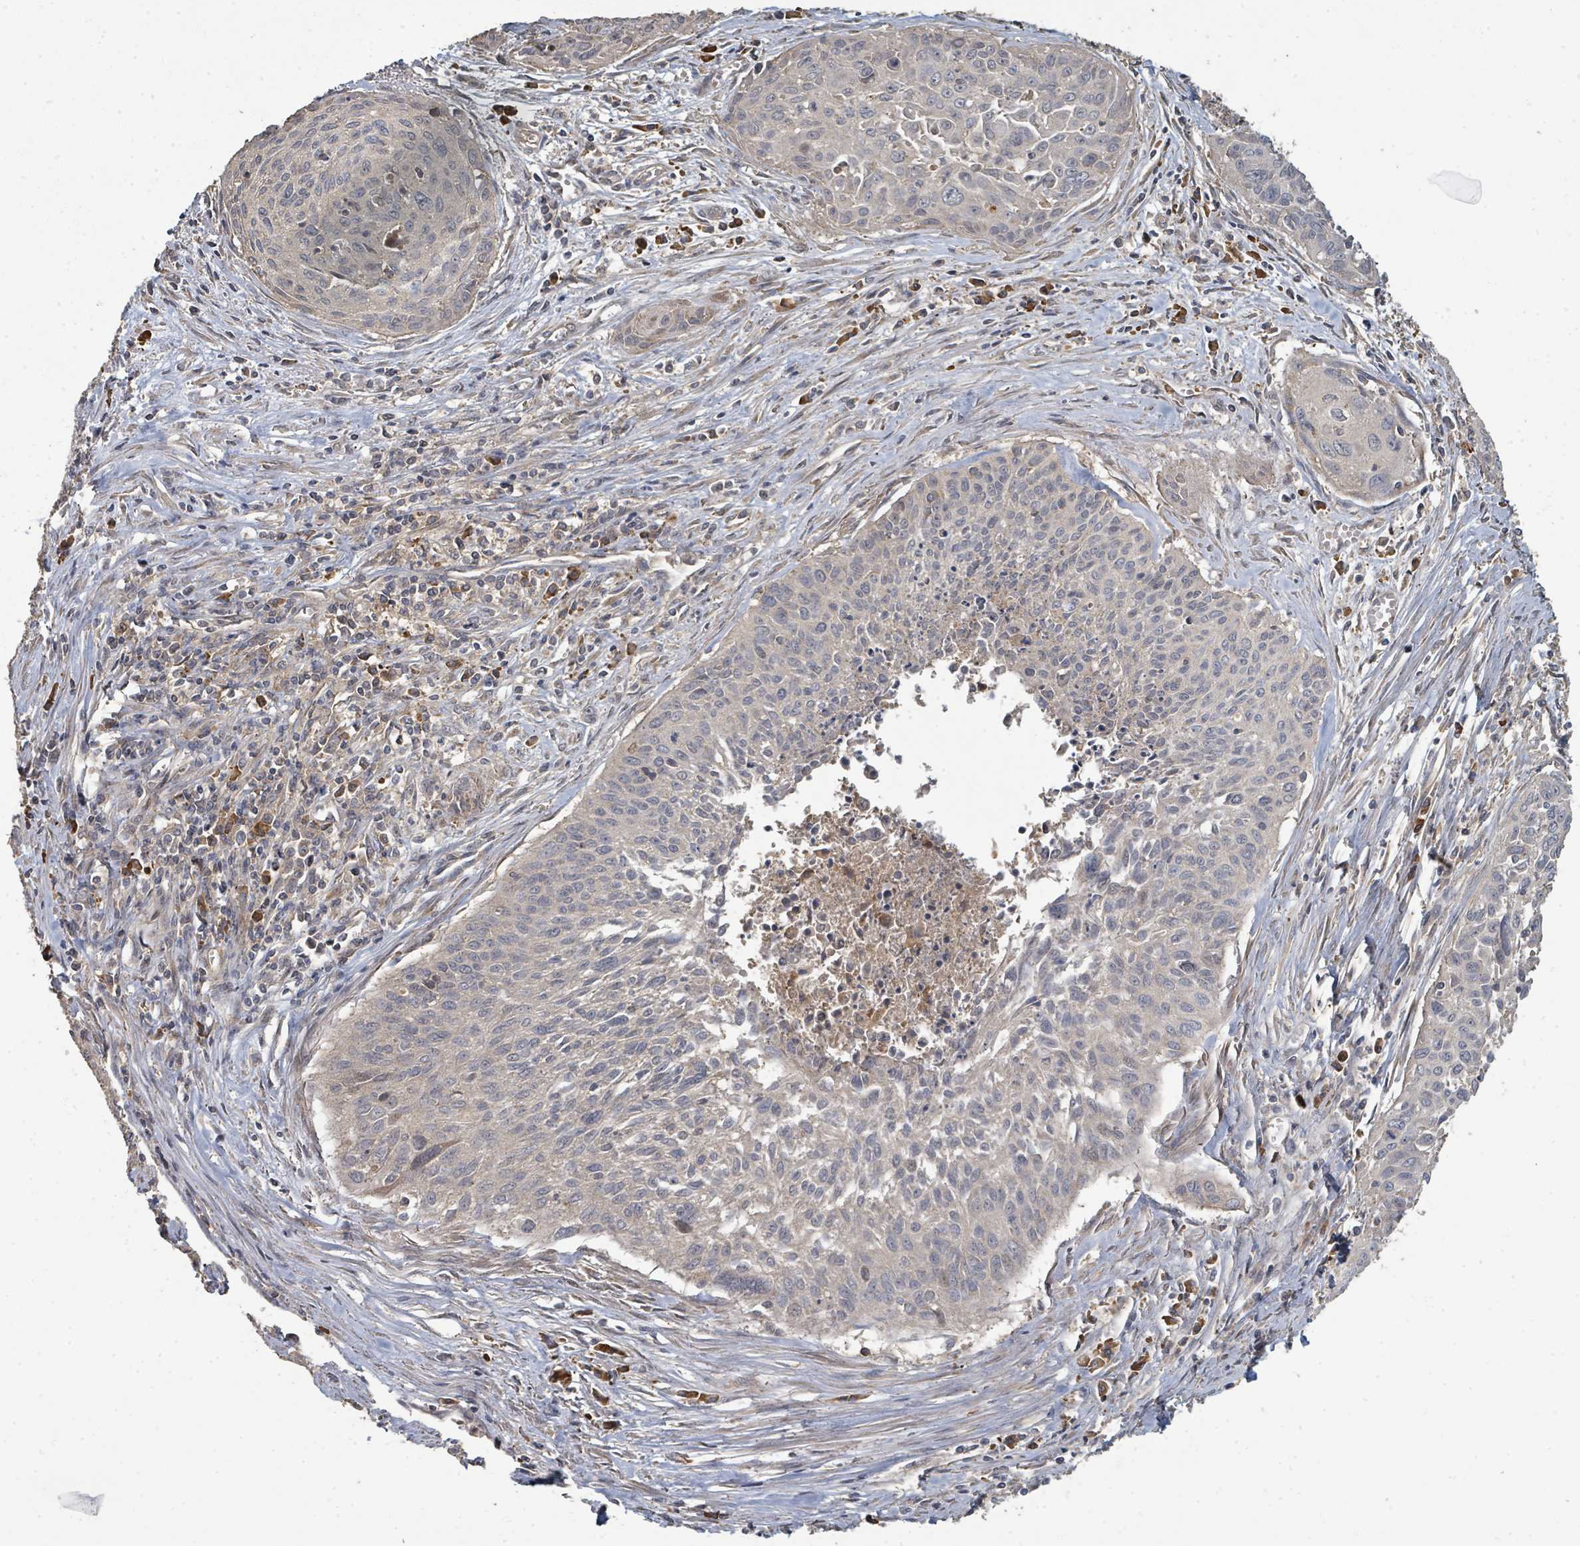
{"staining": {"intensity": "negative", "quantity": "none", "location": "none"}, "tissue": "cervical cancer", "cell_type": "Tumor cells", "image_type": "cancer", "snomed": [{"axis": "morphology", "description": "Squamous cell carcinoma, NOS"}, {"axis": "topography", "description": "Cervix"}], "caption": "The photomicrograph demonstrates no staining of tumor cells in cervical squamous cell carcinoma.", "gene": "WDFY1", "patient": {"sex": "female", "age": 55}}